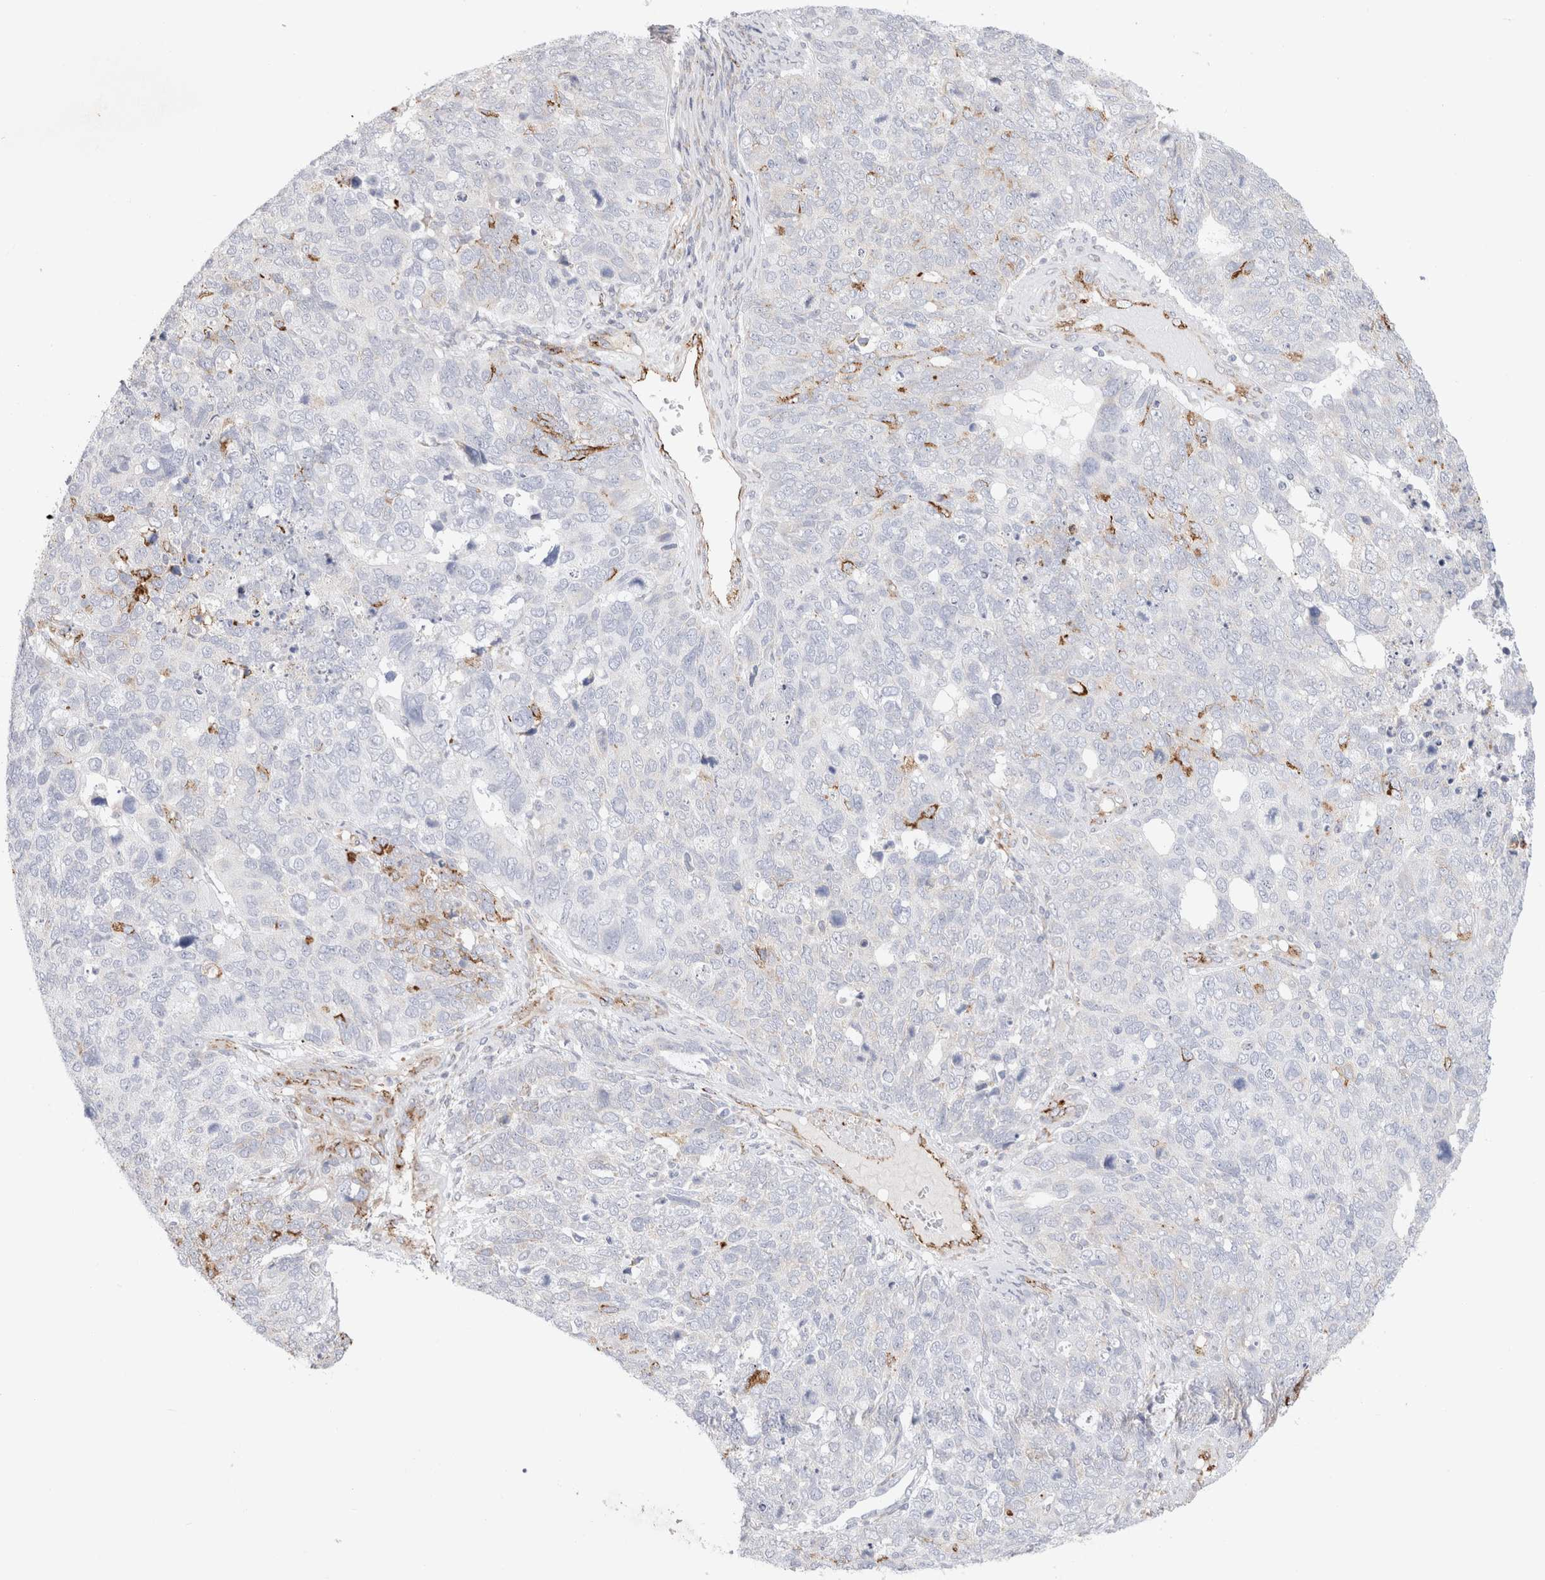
{"staining": {"intensity": "negative", "quantity": "none", "location": "none"}, "tissue": "cervical cancer", "cell_type": "Tumor cells", "image_type": "cancer", "snomed": [{"axis": "morphology", "description": "Squamous cell carcinoma, NOS"}, {"axis": "topography", "description": "Cervix"}], "caption": "Cervical cancer stained for a protein using immunohistochemistry reveals no positivity tumor cells.", "gene": "CNPY4", "patient": {"sex": "female", "age": 63}}